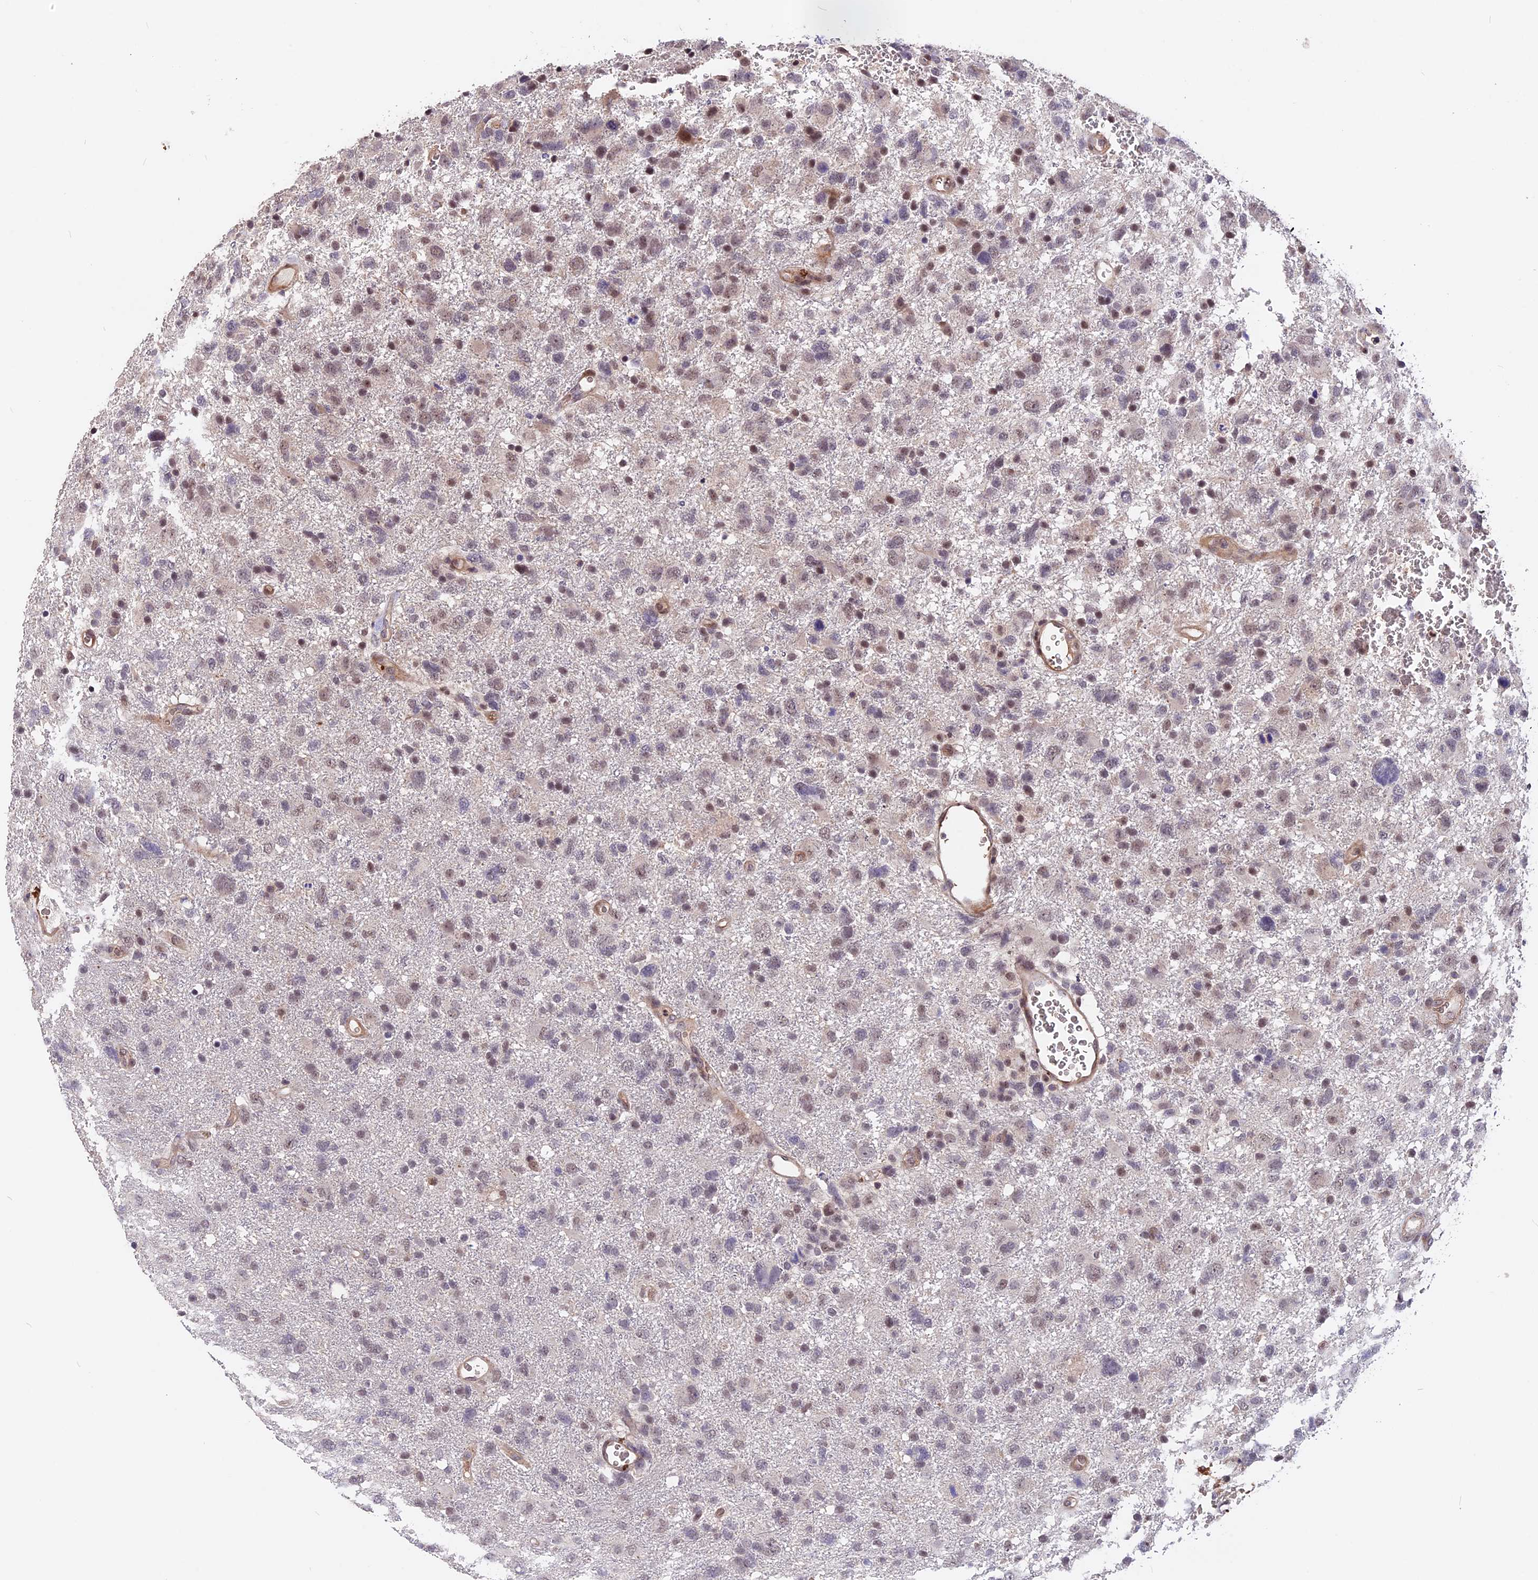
{"staining": {"intensity": "weak", "quantity": "<25%", "location": "nuclear"}, "tissue": "glioma", "cell_type": "Tumor cells", "image_type": "cancer", "snomed": [{"axis": "morphology", "description": "Glioma, malignant, High grade"}, {"axis": "topography", "description": "Brain"}], "caption": "Human glioma stained for a protein using immunohistochemistry (IHC) shows no staining in tumor cells.", "gene": "ZC3H10", "patient": {"sex": "male", "age": 61}}